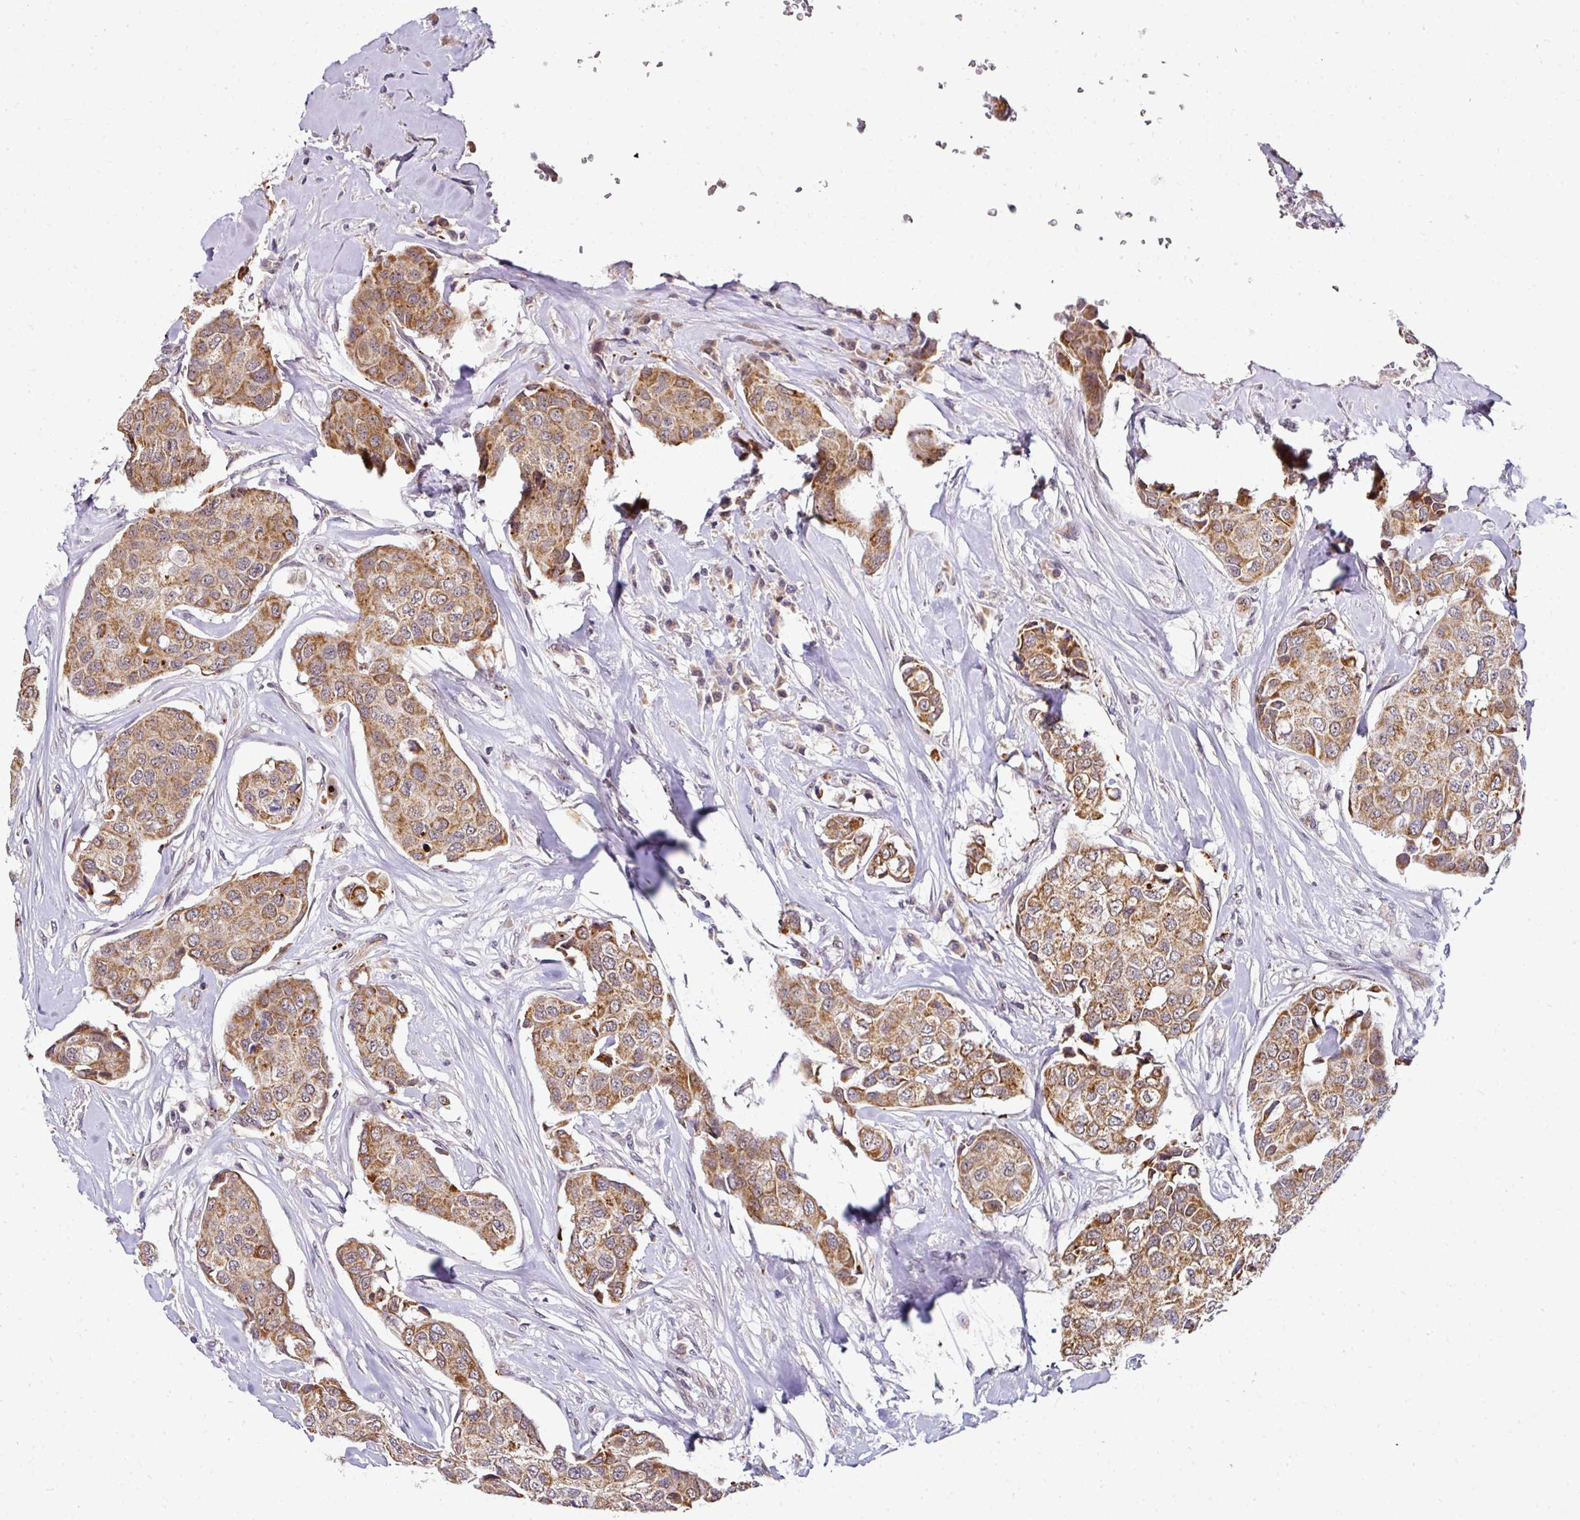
{"staining": {"intensity": "moderate", "quantity": ">75%", "location": "cytoplasmic/membranous"}, "tissue": "breast cancer", "cell_type": "Tumor cells", "image_type": "cancer", "snomed": [{"axis": "morphology", "description": "Duct carcinoma"}, {"axis": "topography", "description": "Breast"}], "caption": "Immunohistochemical staining of breast cancer exhibits medium levels of moderate cytoplasmic/membranous protein positivity in approximately >75% of tumor cells. (DAB IHC with brightfield microscopy, high magnification).", "gene": "NAPSA", "patient": {"sex": "female", "age": 80}}